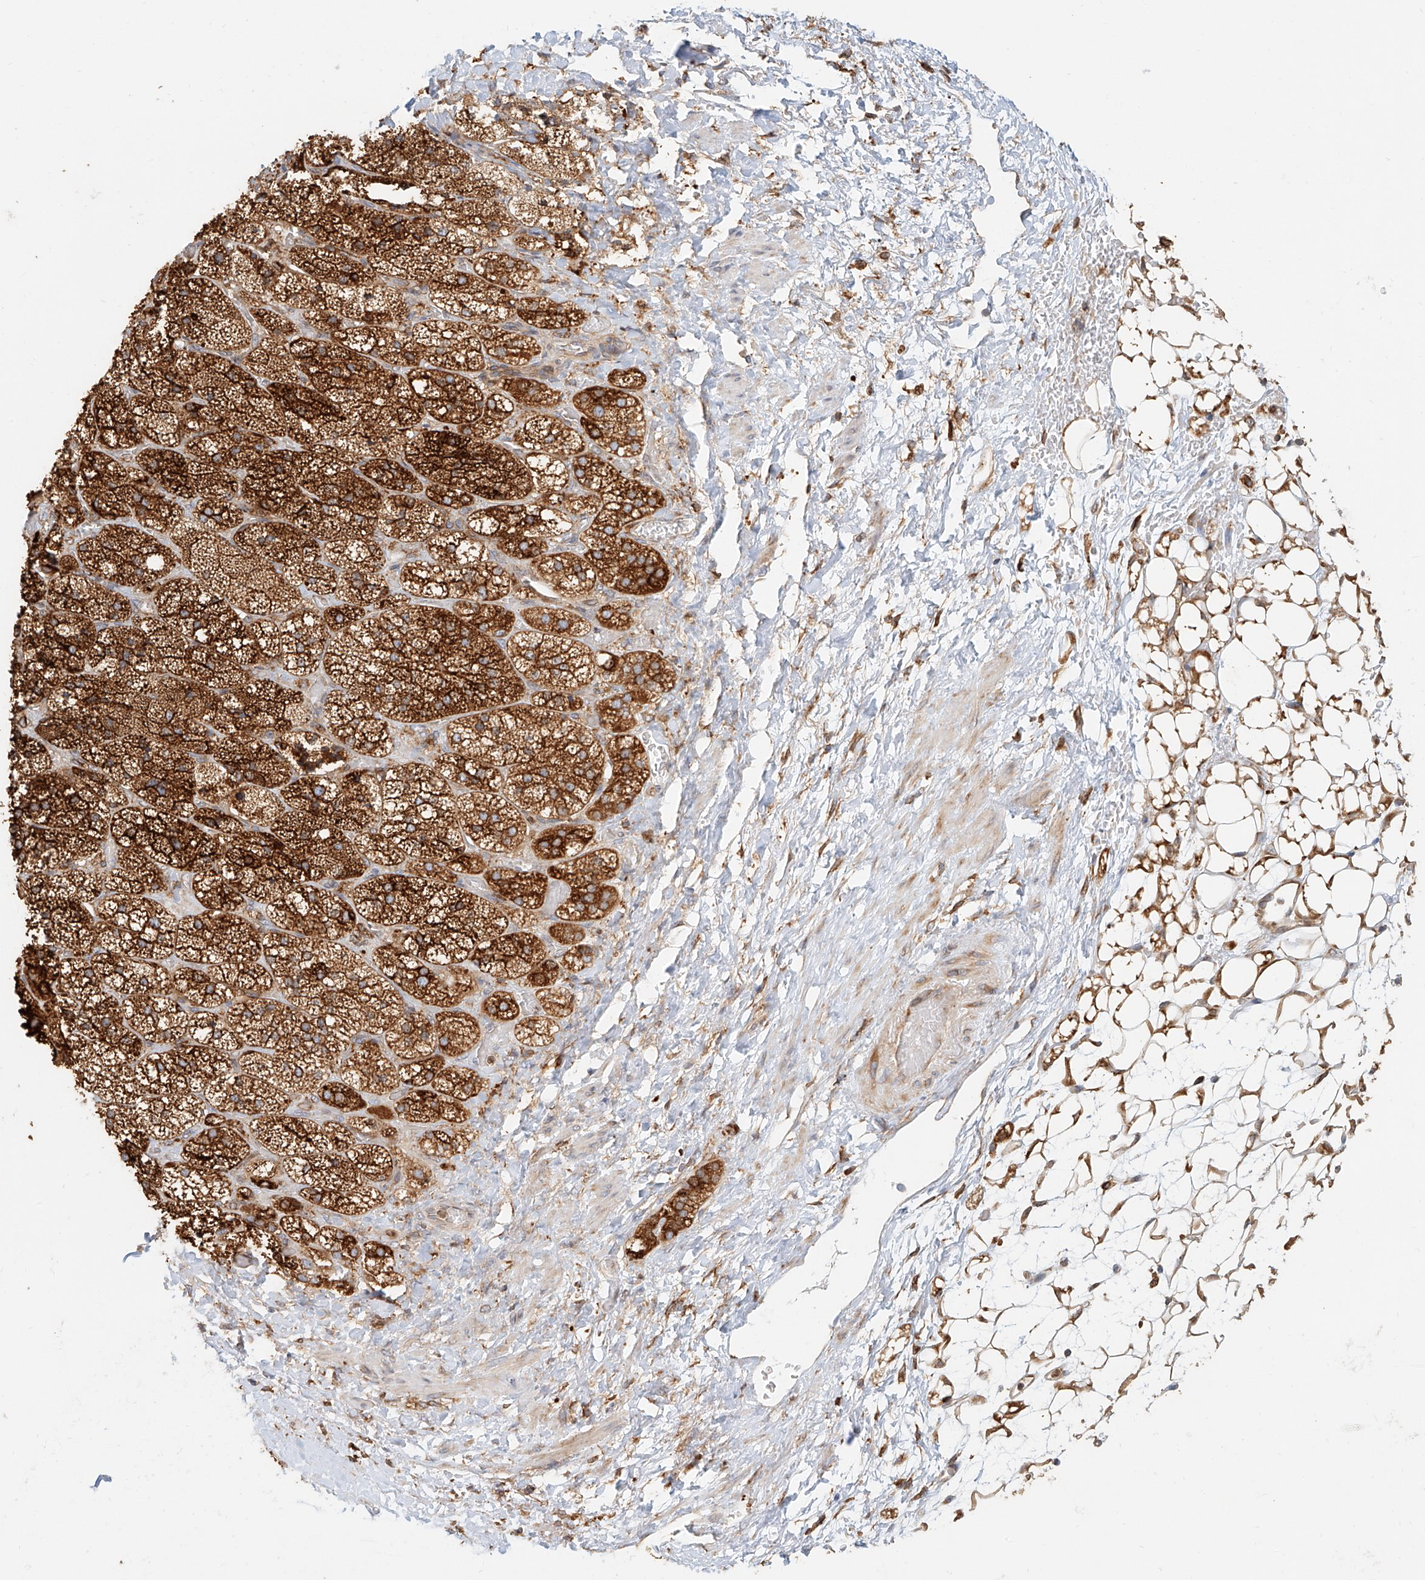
{"staining": {"intensity": "strong", "quantity": ">75%", "location": "cytoplasmic/membranous"}, "tissue": "adrenal gland", "cell_type": "Glandular cells", "image_type": "normal", "snomed": [{"axis": "morphology", "description": "Normal tissue, NOS"}, {"axis": "topography", "description": "Adrenal gland"}], "caption": "Immunohistochemical staining of normal adrenal gland shows >75% levels of strong cytoplasmic/membranous protein expression in approximately >75% of glandular cells.", "gene": "DHRS7", "patient": {"sex": "male", "age": 61}}